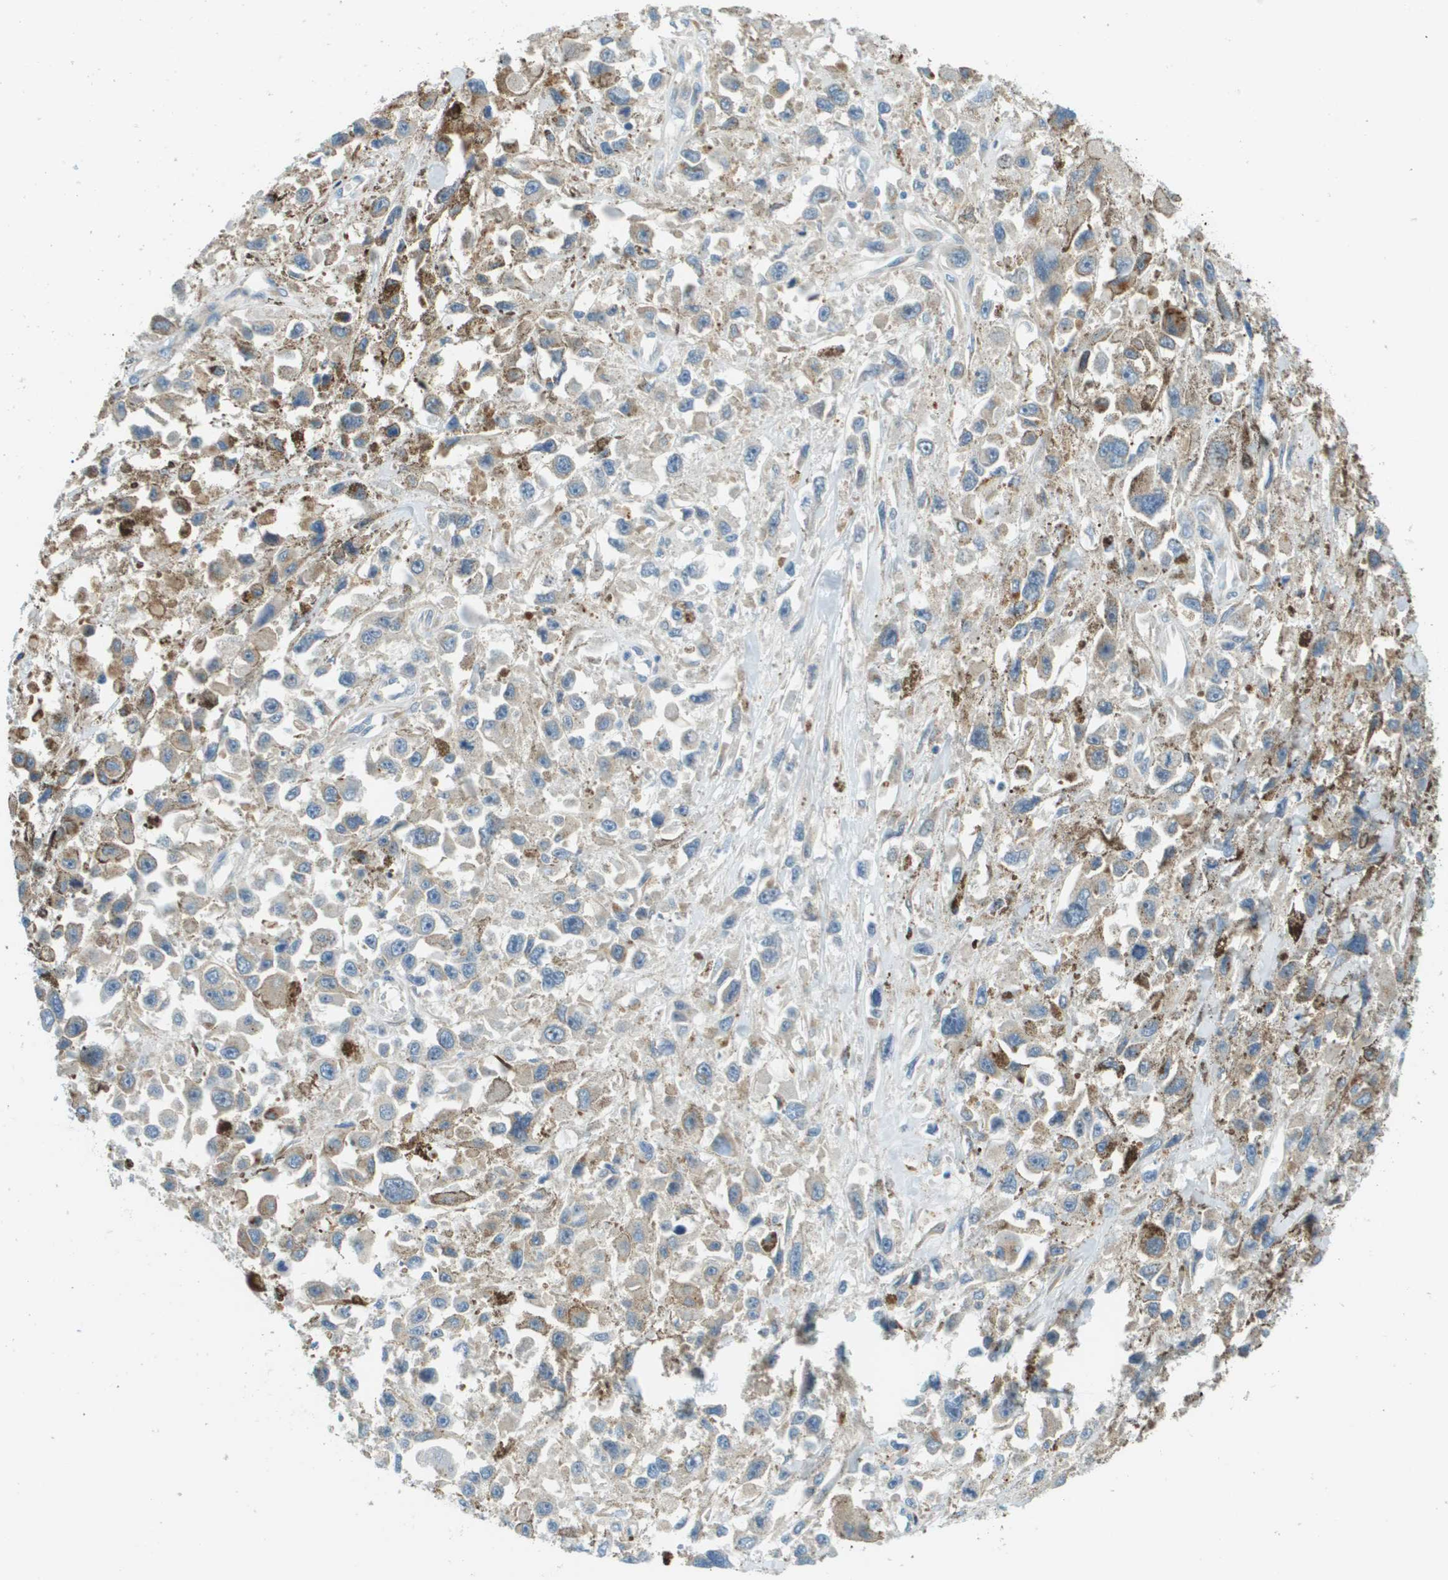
{"staining": {"intensity": "weak", "quantity": "<25%", "location": "cytoplasmic/membranous"}, "tissue": "melanoma", "cell_type": "Tumor cells", "image_type": "cancer", "snomed": [{"axis": "morphology", "description": "Malignant melanoma, Metastatic site"}, {"axis": "topography", "description": "Lymph node"}], "caption": "A photomicrograph of human melanoma is negative for staining in tumor cells.", "gene": "ACBD3", "patient": {"sex": "male", "age": 59}}